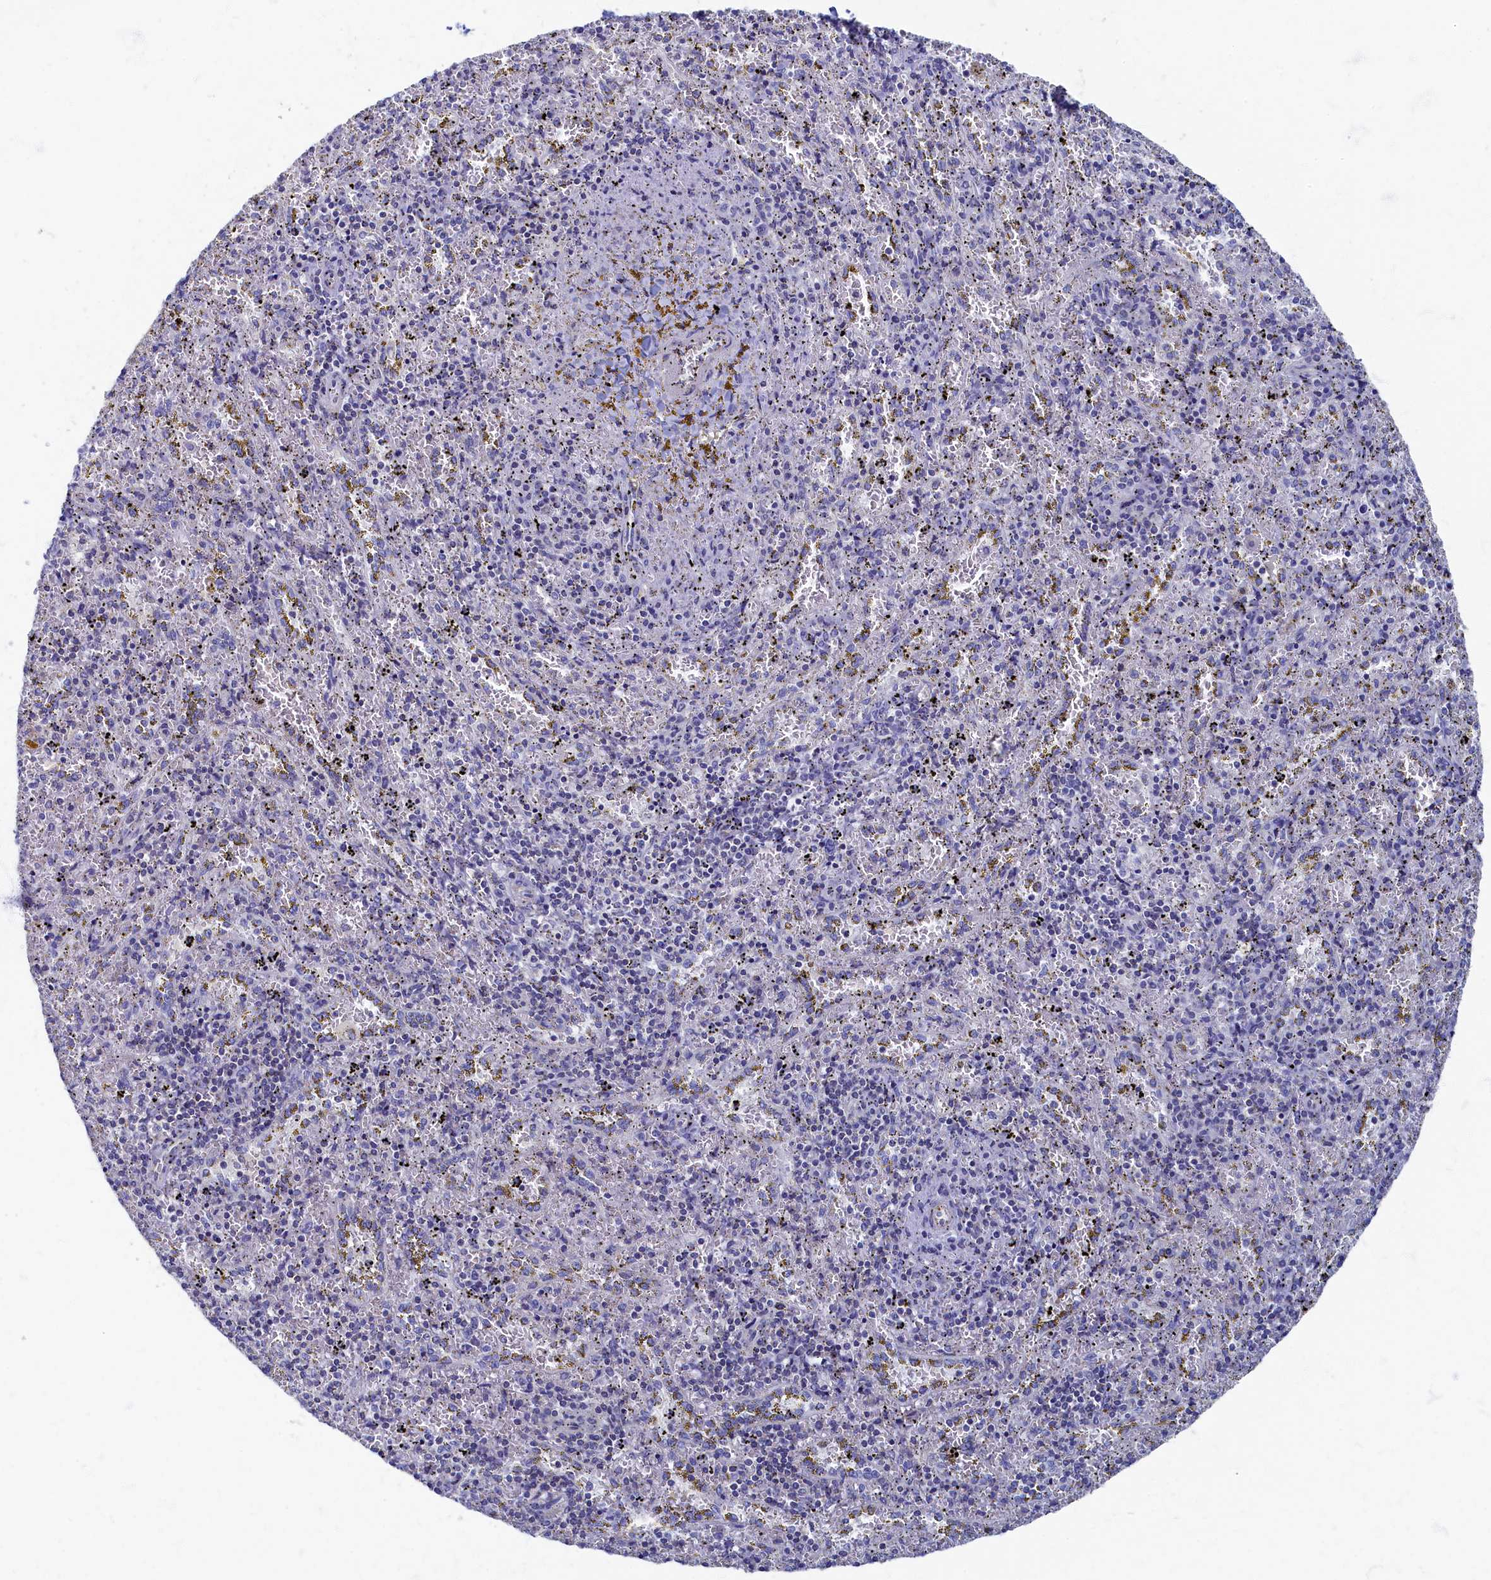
{"staining": {"intensity": "negative", "quantity": "none", "location": "none"}, "tissue": "spleen", "cell_type": "Cells in red pulp", "image_type": "normal", "snomed": [{"axis": "morphology", "description": "Normal tissue, NOS"}, {"axis": "topography", "description": "Spleen"}], "caption": "Cells in red pulp show no significant staining in unremarkable spleen. (DAB (3,3'-diaminobenzidine) IHC visualized using brightfield microscopy, high magnification).", "gene": "OCIAD2", "patient": {"sex": "male", "age": 11}}